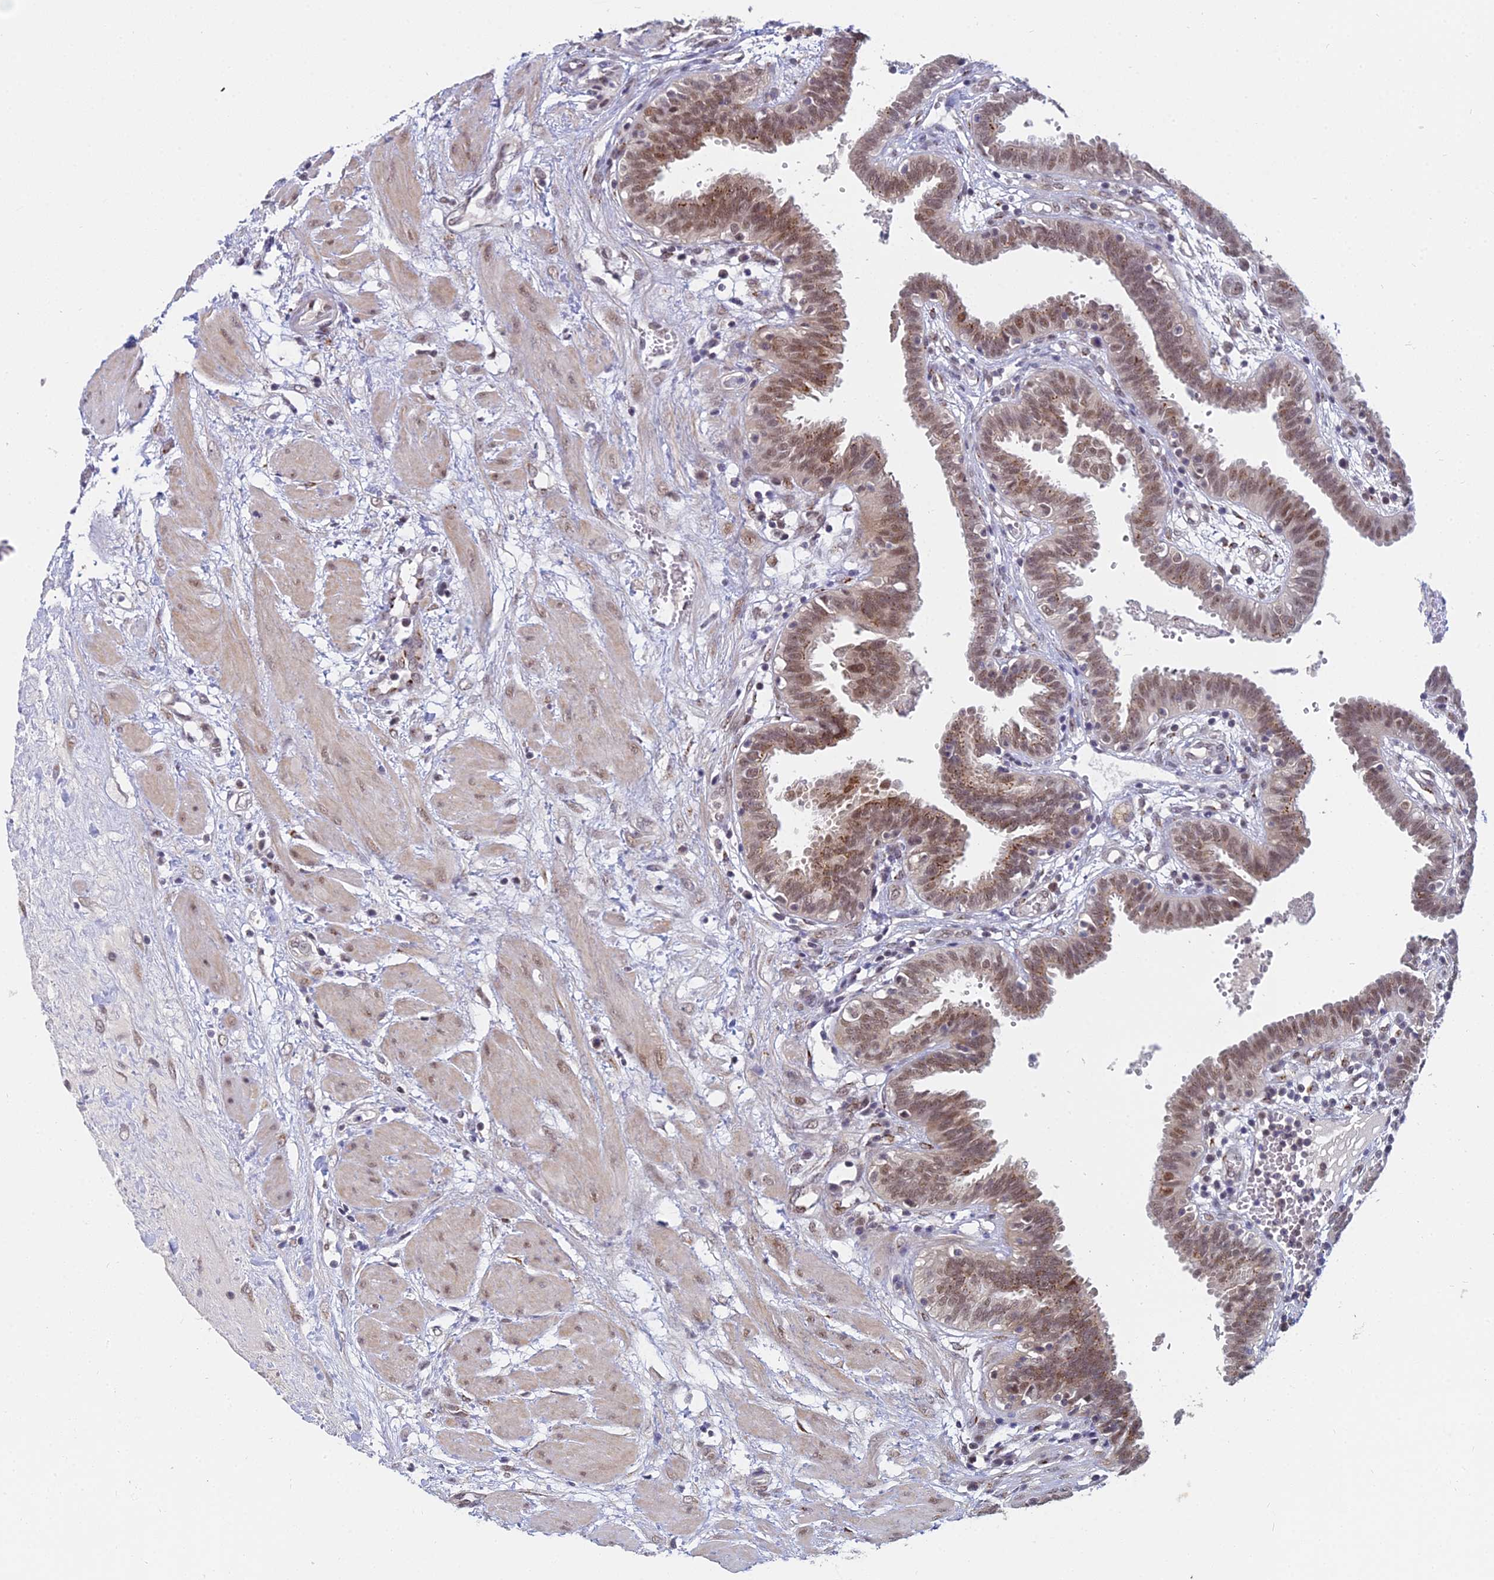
{"staining": {"intensity": "moderate", "quantity": ">75%", "location": "cytoplasmic/membranous,nuclear"}, "tissue": "fallopian tube", "cell_type": "Glandular cells", "image_type": "normal", "snomed": [{"axis": "morphology", "description": "Normal tissue, NOS"}, {"axis": "topography", "description": "Fallopian tube"}, {"axis": "topography", "description": "Placenta"}], "caption": "A brown stain shows moderate cytoplasmic/membranous,nuclear positivity of a protein in glandular cells of benign fallopian tube. (Stains: DAB in brown, nuclei in blue, Microscopy: brightfield microscopy at high magnification).", "gene": "THOC3", "patient": {"sex": "female", "age": 32}}